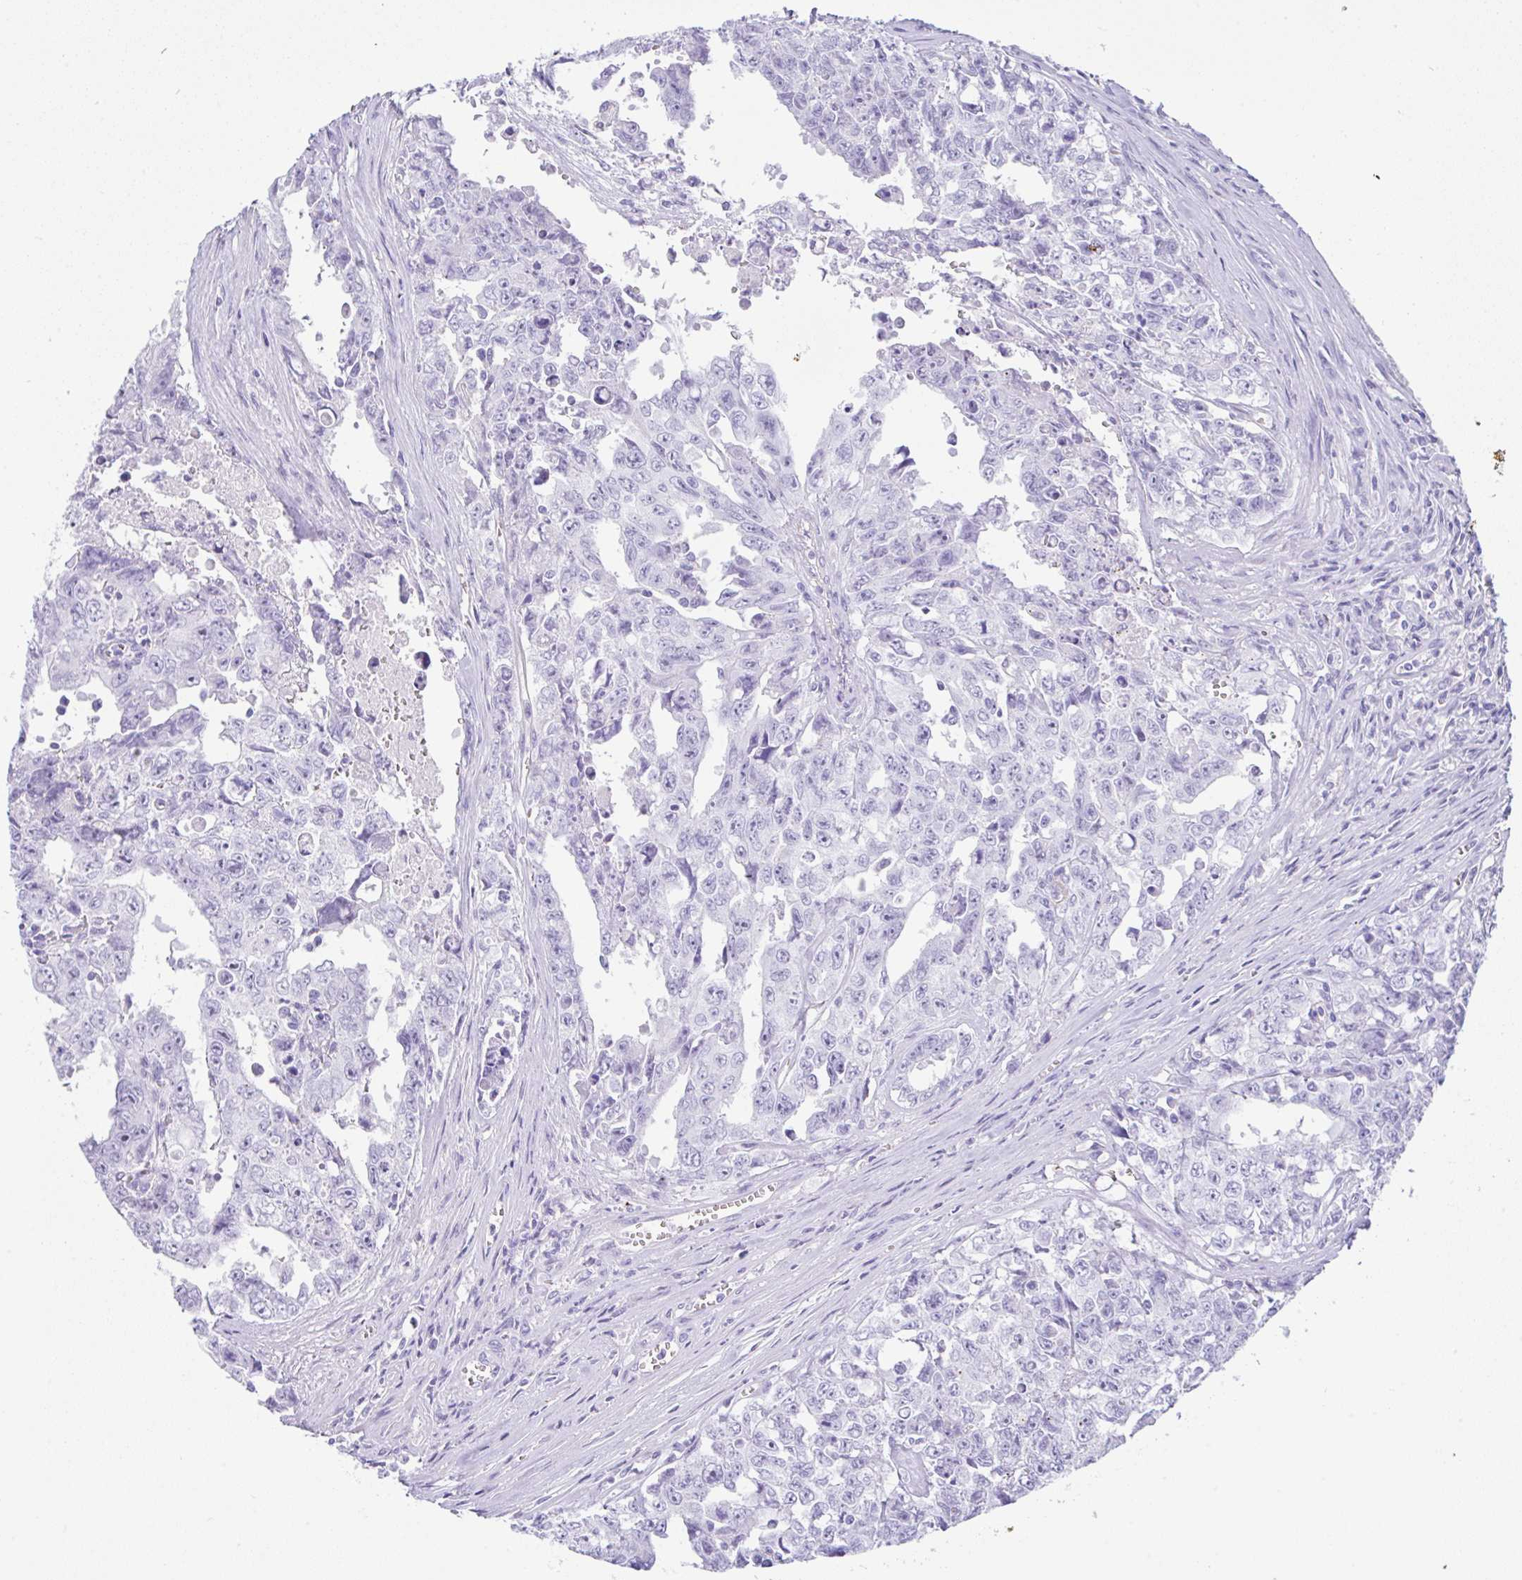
{"staining": {"intensity": "negative", "quantity": "none", "location": "none"}, "tissue": "testis cancer", "cell_type": "Tumor cells", "image_type": "cancer", "snomed": [{"axis": "morphology", "description": "Carcinoma, Embryonal, NOS"}, {"axis": "topography", "description": "Testis"}], "caption": "An IHC micrograph of testis embryonal carcinoma is shown. There is no staining in tumor cells of testis embryonal carcinoma.", "gene": "NDUFAF8", "patient": {"sex": "male", "age": 24}}